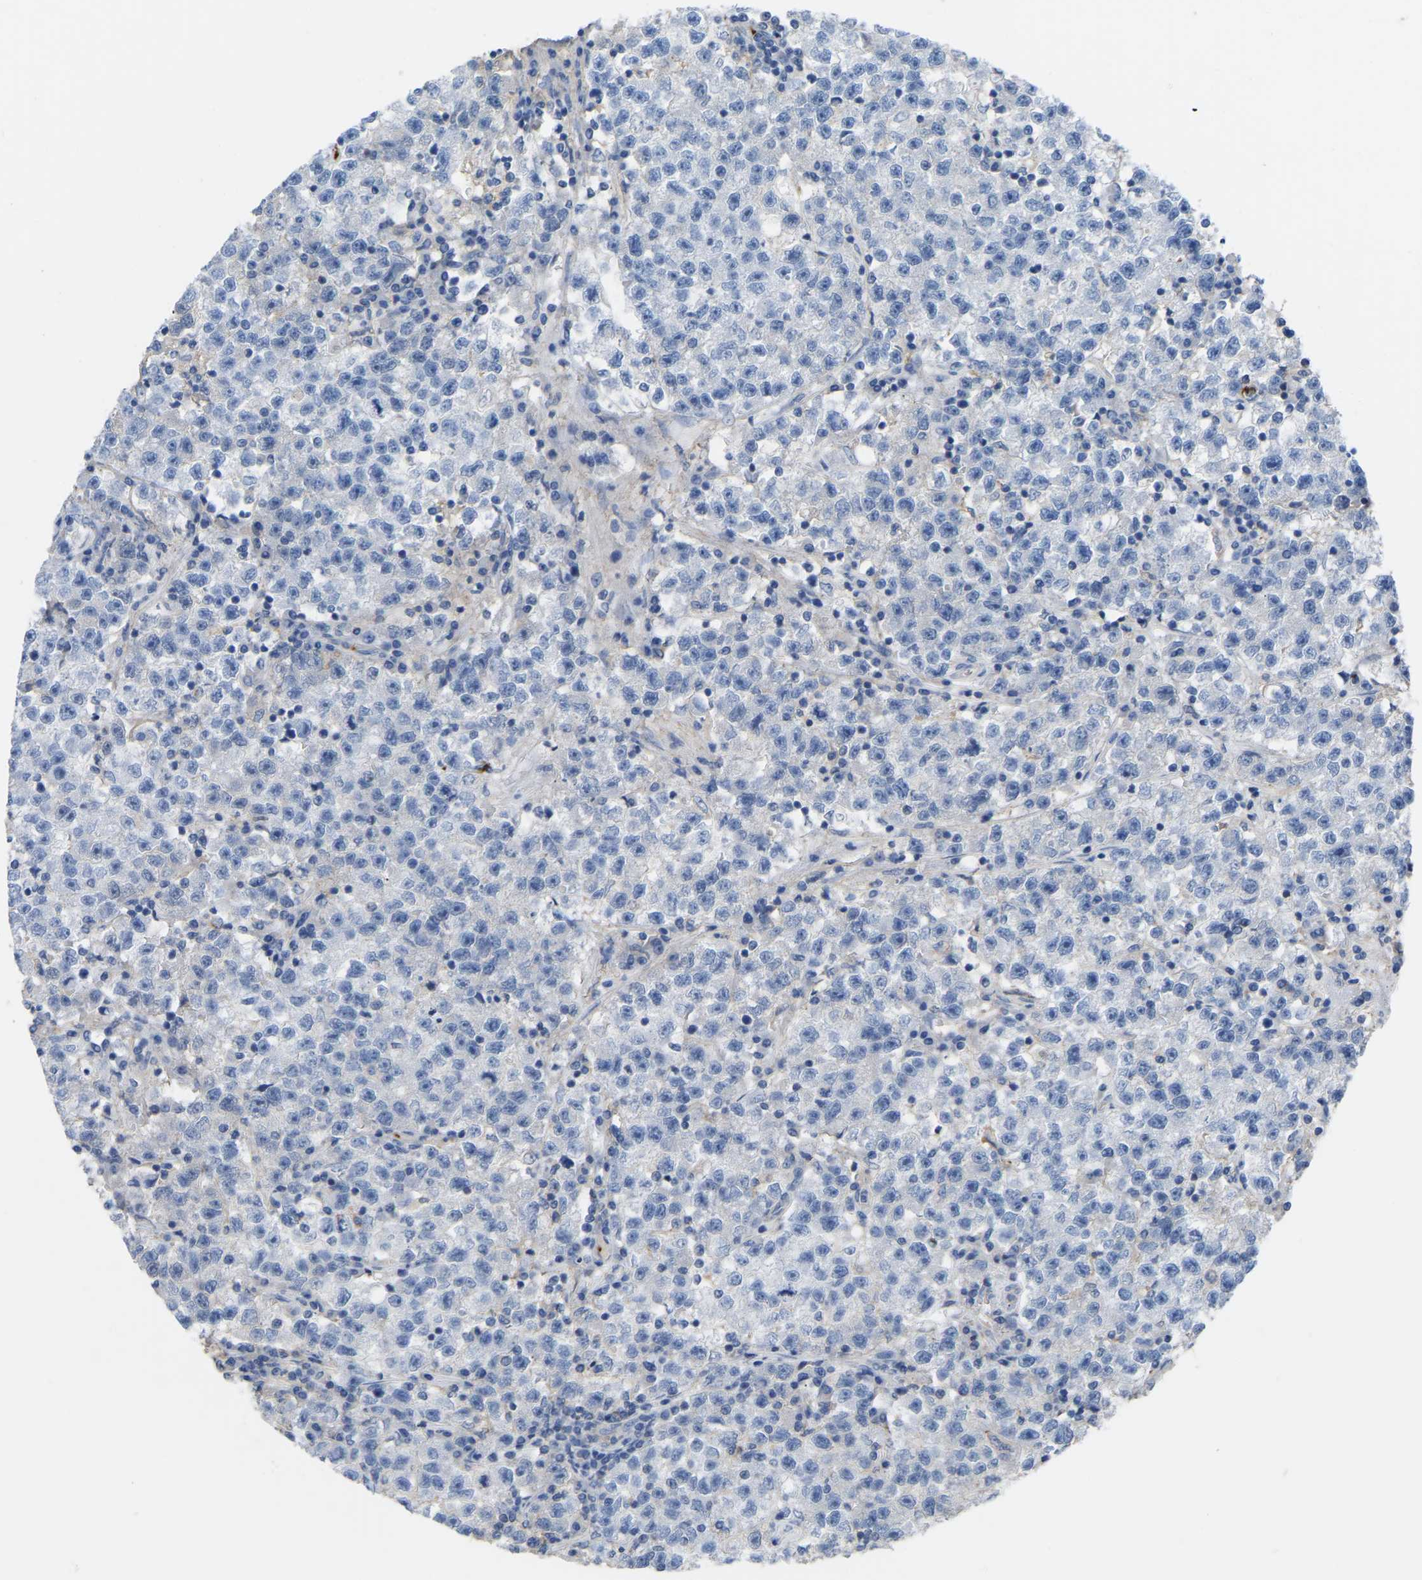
{"staining": {"intensity": "negative", "quantity": "none", "location": "none"}, "tissue": "testis cancer", "cell_type": "Tumor cells", "image_type": "cancer", "snomed": [{"axis": "morphology", "description": "Seminoma, NOS"}, {"axis": "topography", "description": "Testis"}], "caption": "Immunohistochemistry (IHC) micrograph of testis seminoma stained for a protein (brown), which reveals no positivity in tumor cells. (DAB immunohistochemistry visualized using brightfield microscopy, high magnification).", "gene": "ZNF449", "patient": {"sex": "male", "age": 22}}